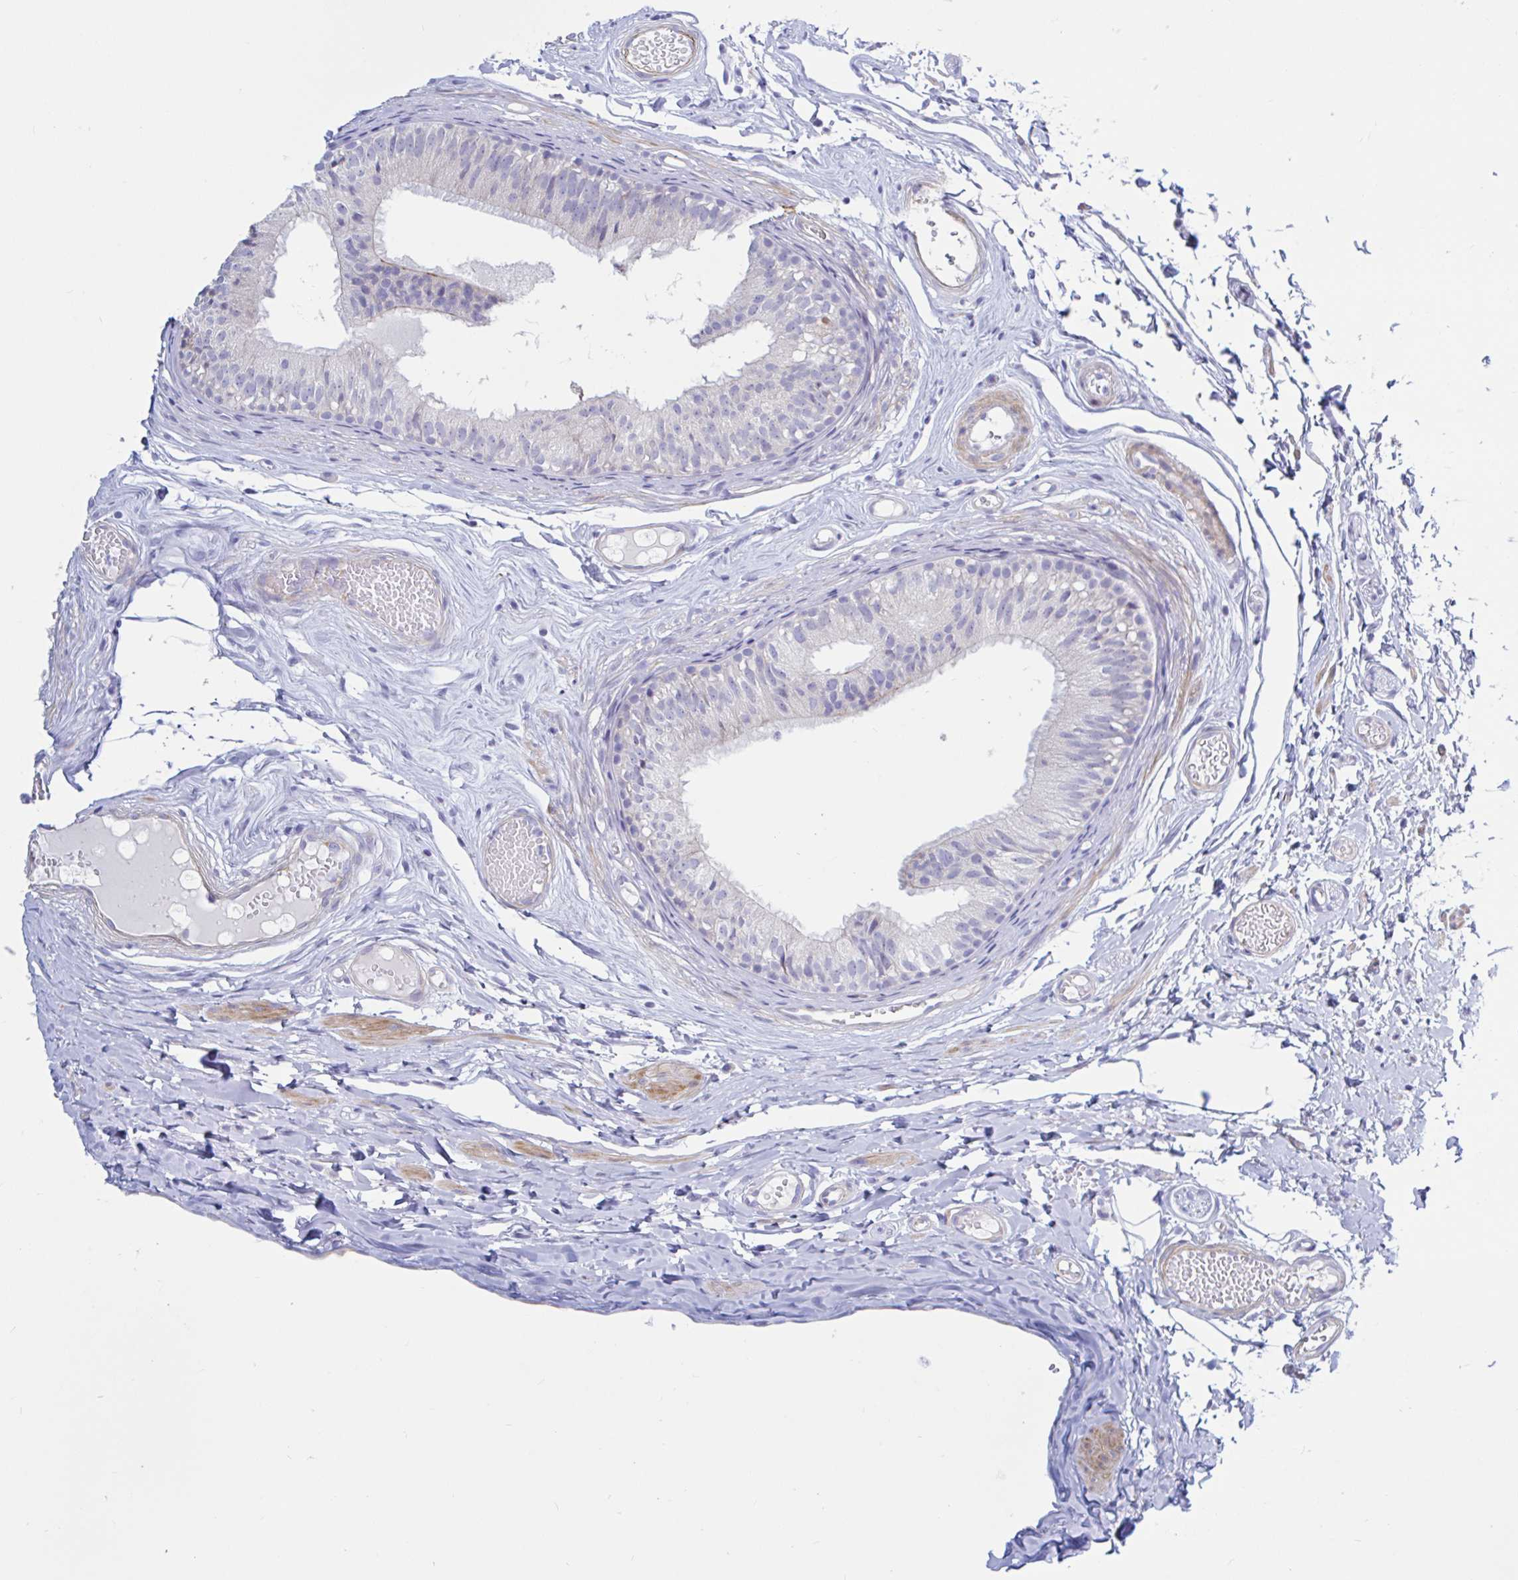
{"staining": {"intensity": "negative", "quantity": "none", "location": "none"}, "tissue": "epididymis", "cell_type": "Glandular cells", "image_type": "normal", "snomed": [{"axis": "morphology", "description": "Normal tissue, NOS"}, {"axis": "morphology", "description": "Seminoma, NOS"}, {"axis": "topography", "description": "Testis"}, {"axis": "topography", "description": "Epididymis"}], "caption": "Human epididymis stained for a protein using immunohistochemistry reveals no expression in glandular cells.", "gene": "ENSG00000271254", "patient": {"sex": "male", "age": 34}}